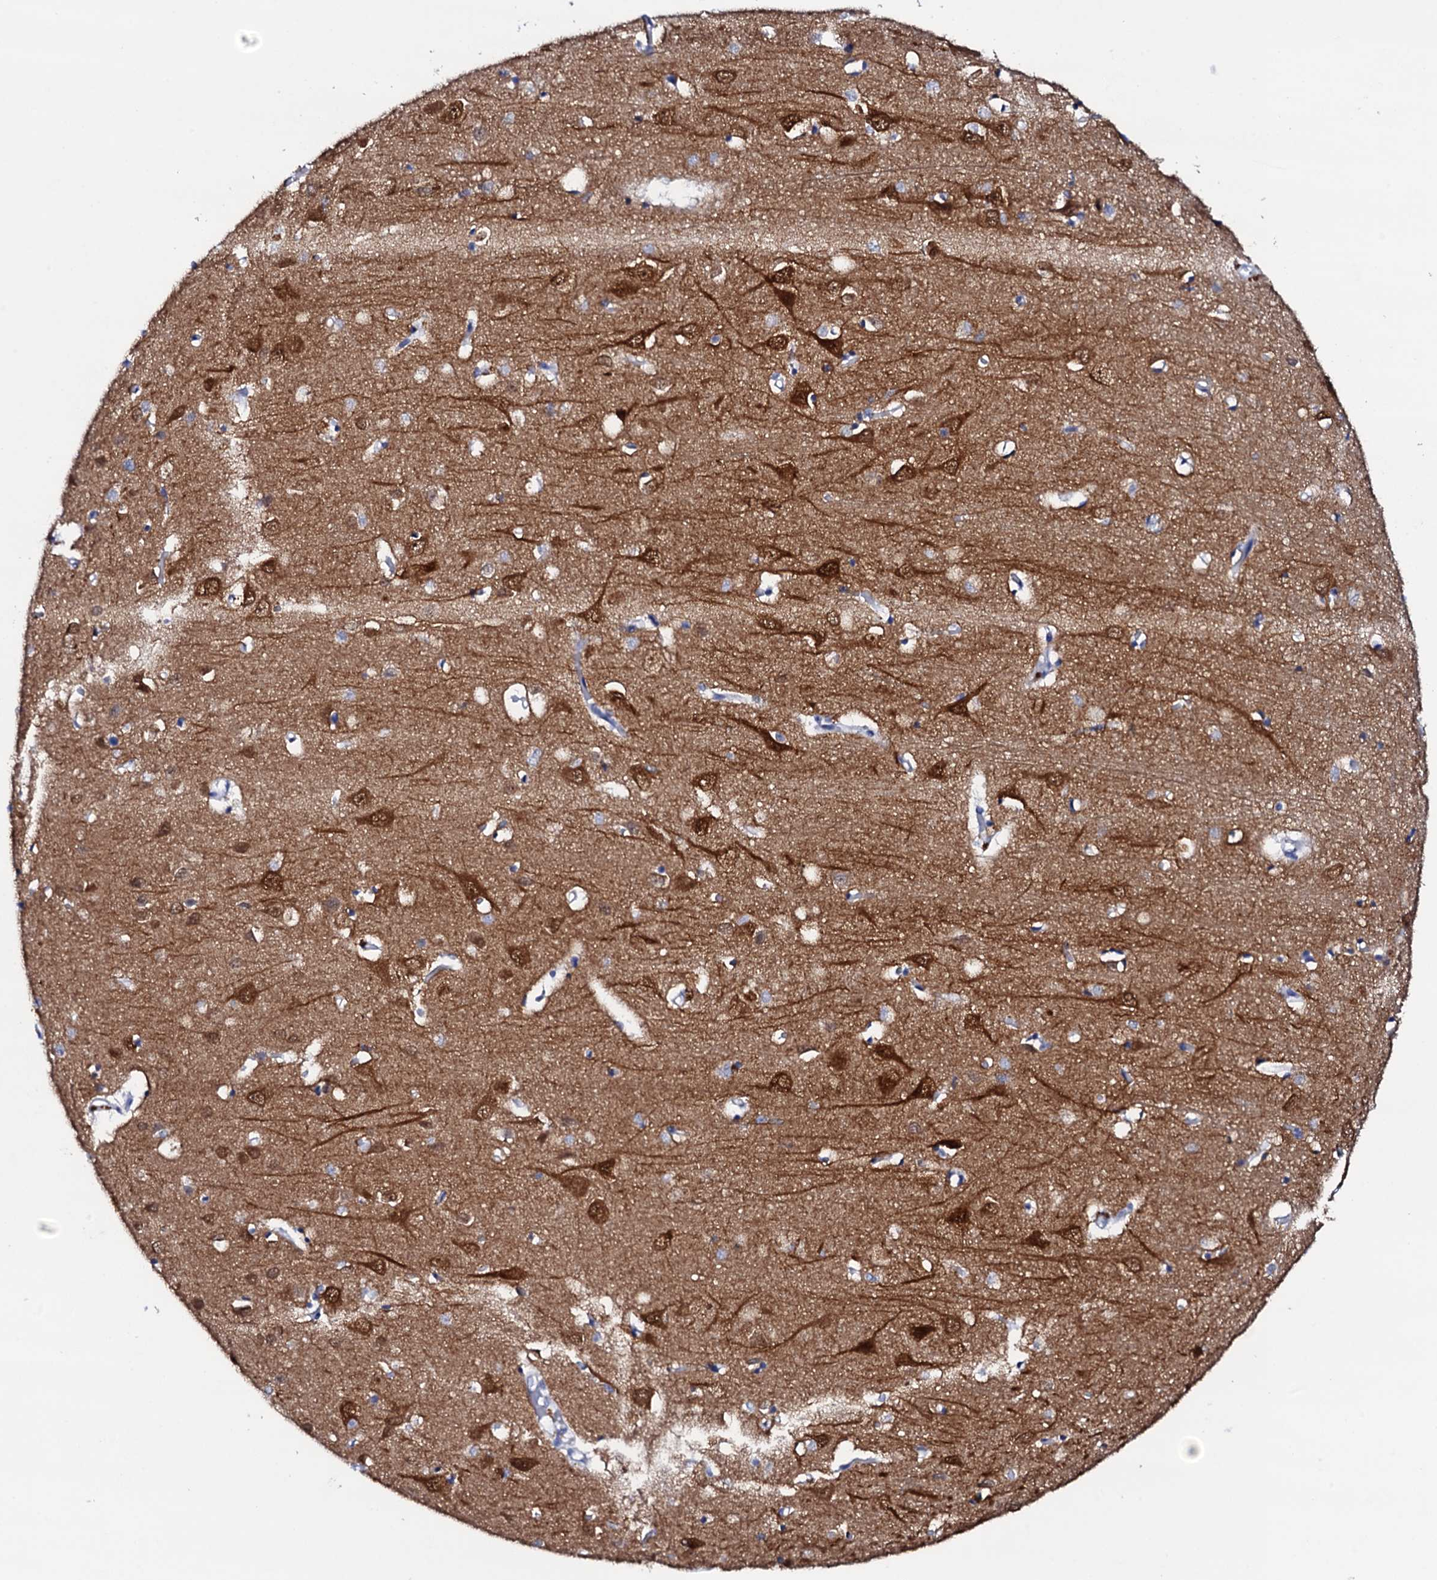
{"staining": {"intensity": "negative", "quantity": "none", "location": "none"}, "tissue": "cerebral cortex", "cell_type": "Endothelial cells", "image_type": "normal", "snomed": [{"axis": "morphology", "description": "Normal tissue, NOS"}, {"axis": "topography", "description": "Cerebral cortex"}], "caption": "Immunohistochemistry of benign cerebral cortex displays no expression in endothelial cells.", "gene": "FBXL16", "patient": {"sex": "female", "age": 64}}